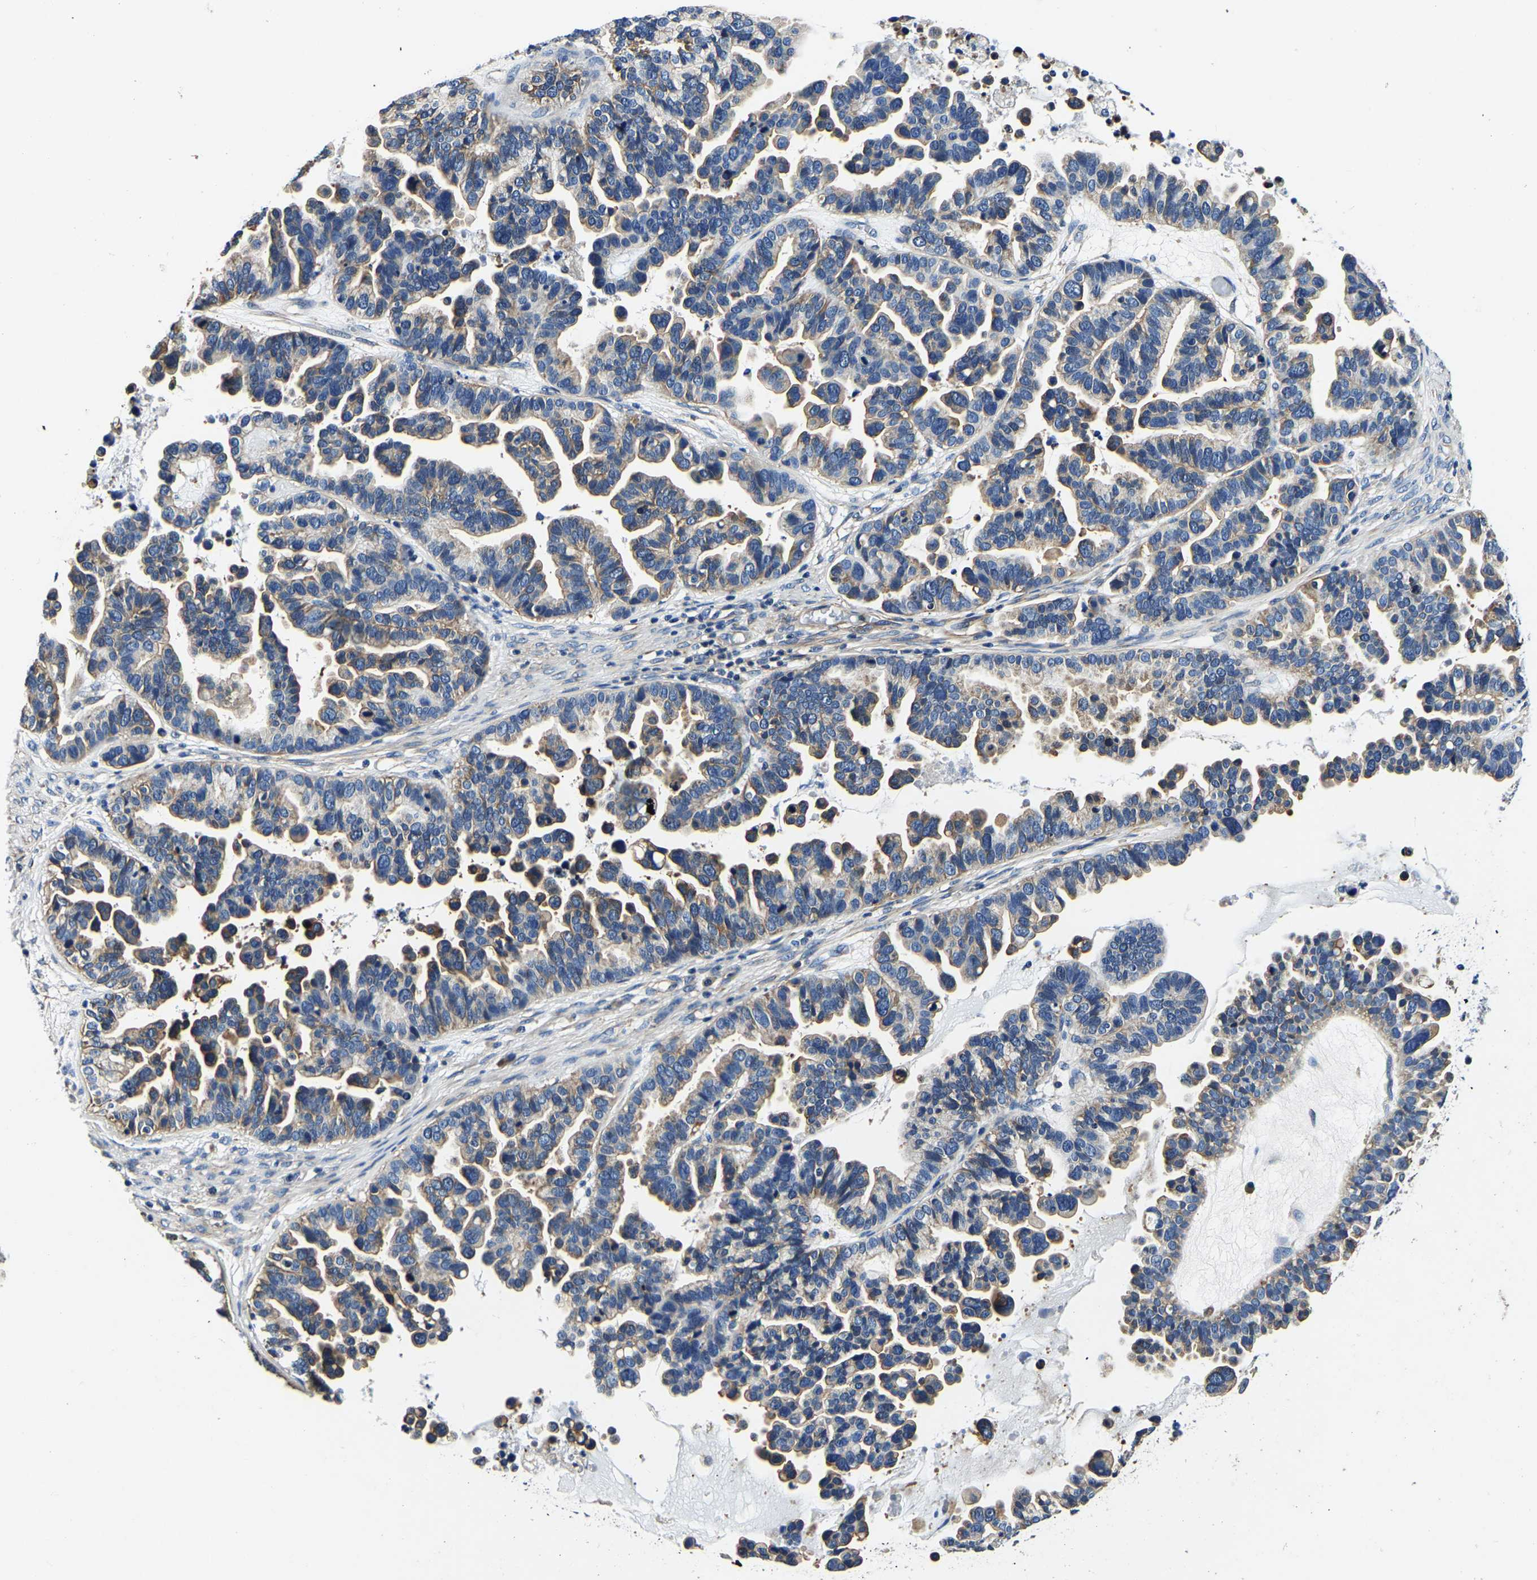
{"staining": {"intensity": "weak", "quantity": "25%-75%", "location": "cytoplasmic/membranous"}, "tissue": "ovarian cancer", "cell_type": "Tumor cells", "image_type": "cancer", "snomed": [{"axis": "morphology", "description": "Cystadenocarcinoma, serous, NOS"}, {"axis": "topography", "description": "Ovary"}], "caption": "Immunohistochemistry of ovarian serous cystadenocarcinoma reveals low levels of weak cytoplasmic/membranous staining in approximately 25%-75% of tumor cells. (DAB IHC with brightfield microscopy, high magnification).", "gene": "KCTD17", "patient": {"sex": "female", "age": 56}}